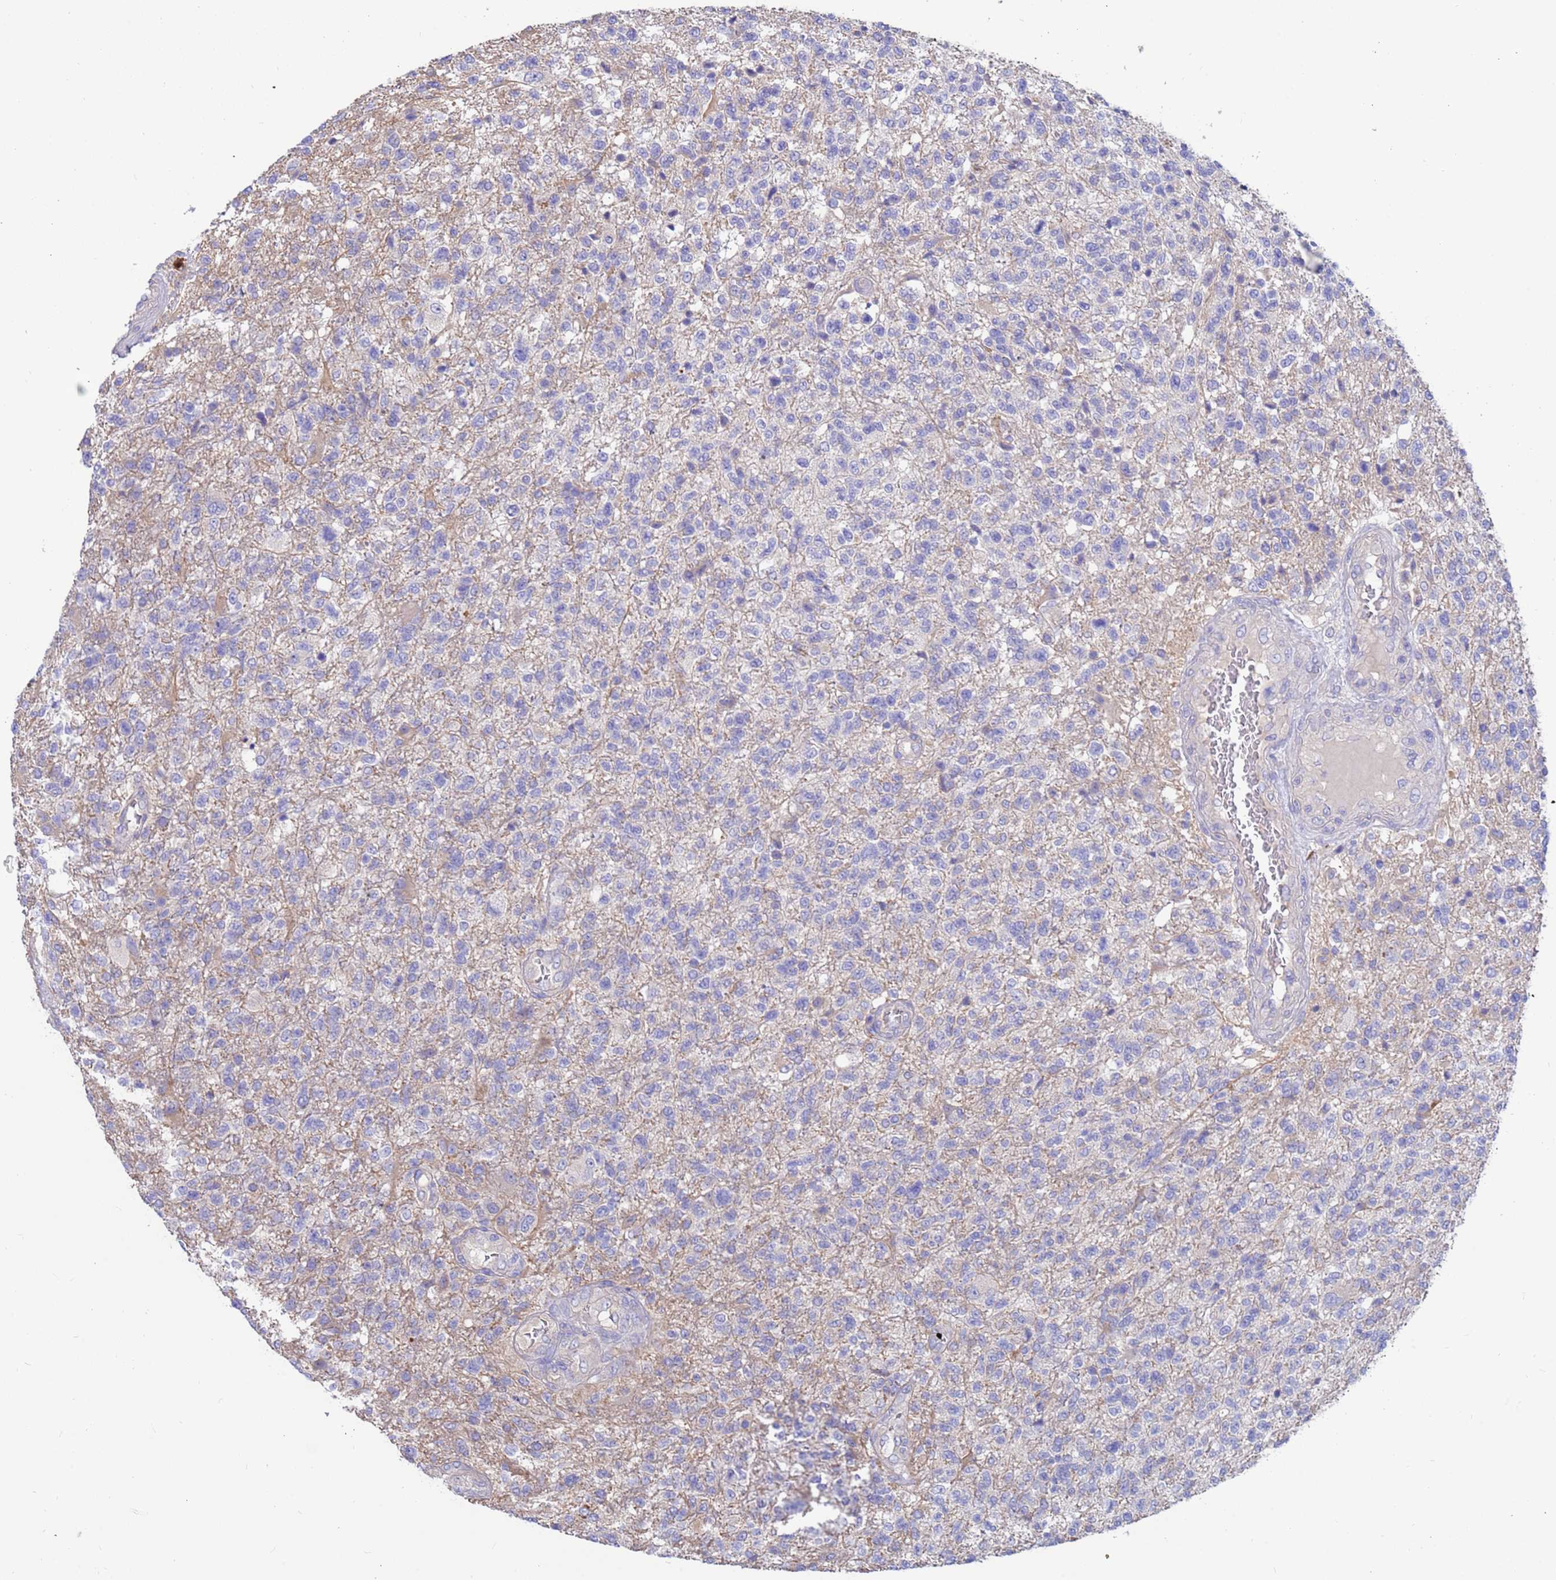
{"staining": {"intensity": "negative", "quantity": "none", "location": "none"}, "tissue": "glioma", "cell_type": "Tumor cells", "image_type": "cancer", "snomed": [{"axis": "morphology", "description": "Glioma, malignant, High grade"}, {"axis": "topography", "description": "Brain"}], "caption": "Immunohistochemistry histopathology image of human glioma stained for a protein (brown), which displays no positivity in tumor cells. The staining is performed using DAB (3,3'-diaminobenzidine) brown chromogen with nuclei counter-stained in using hematoxylin.", "gene": "SRL", "patient": {"sex": "male", "age": 56}}